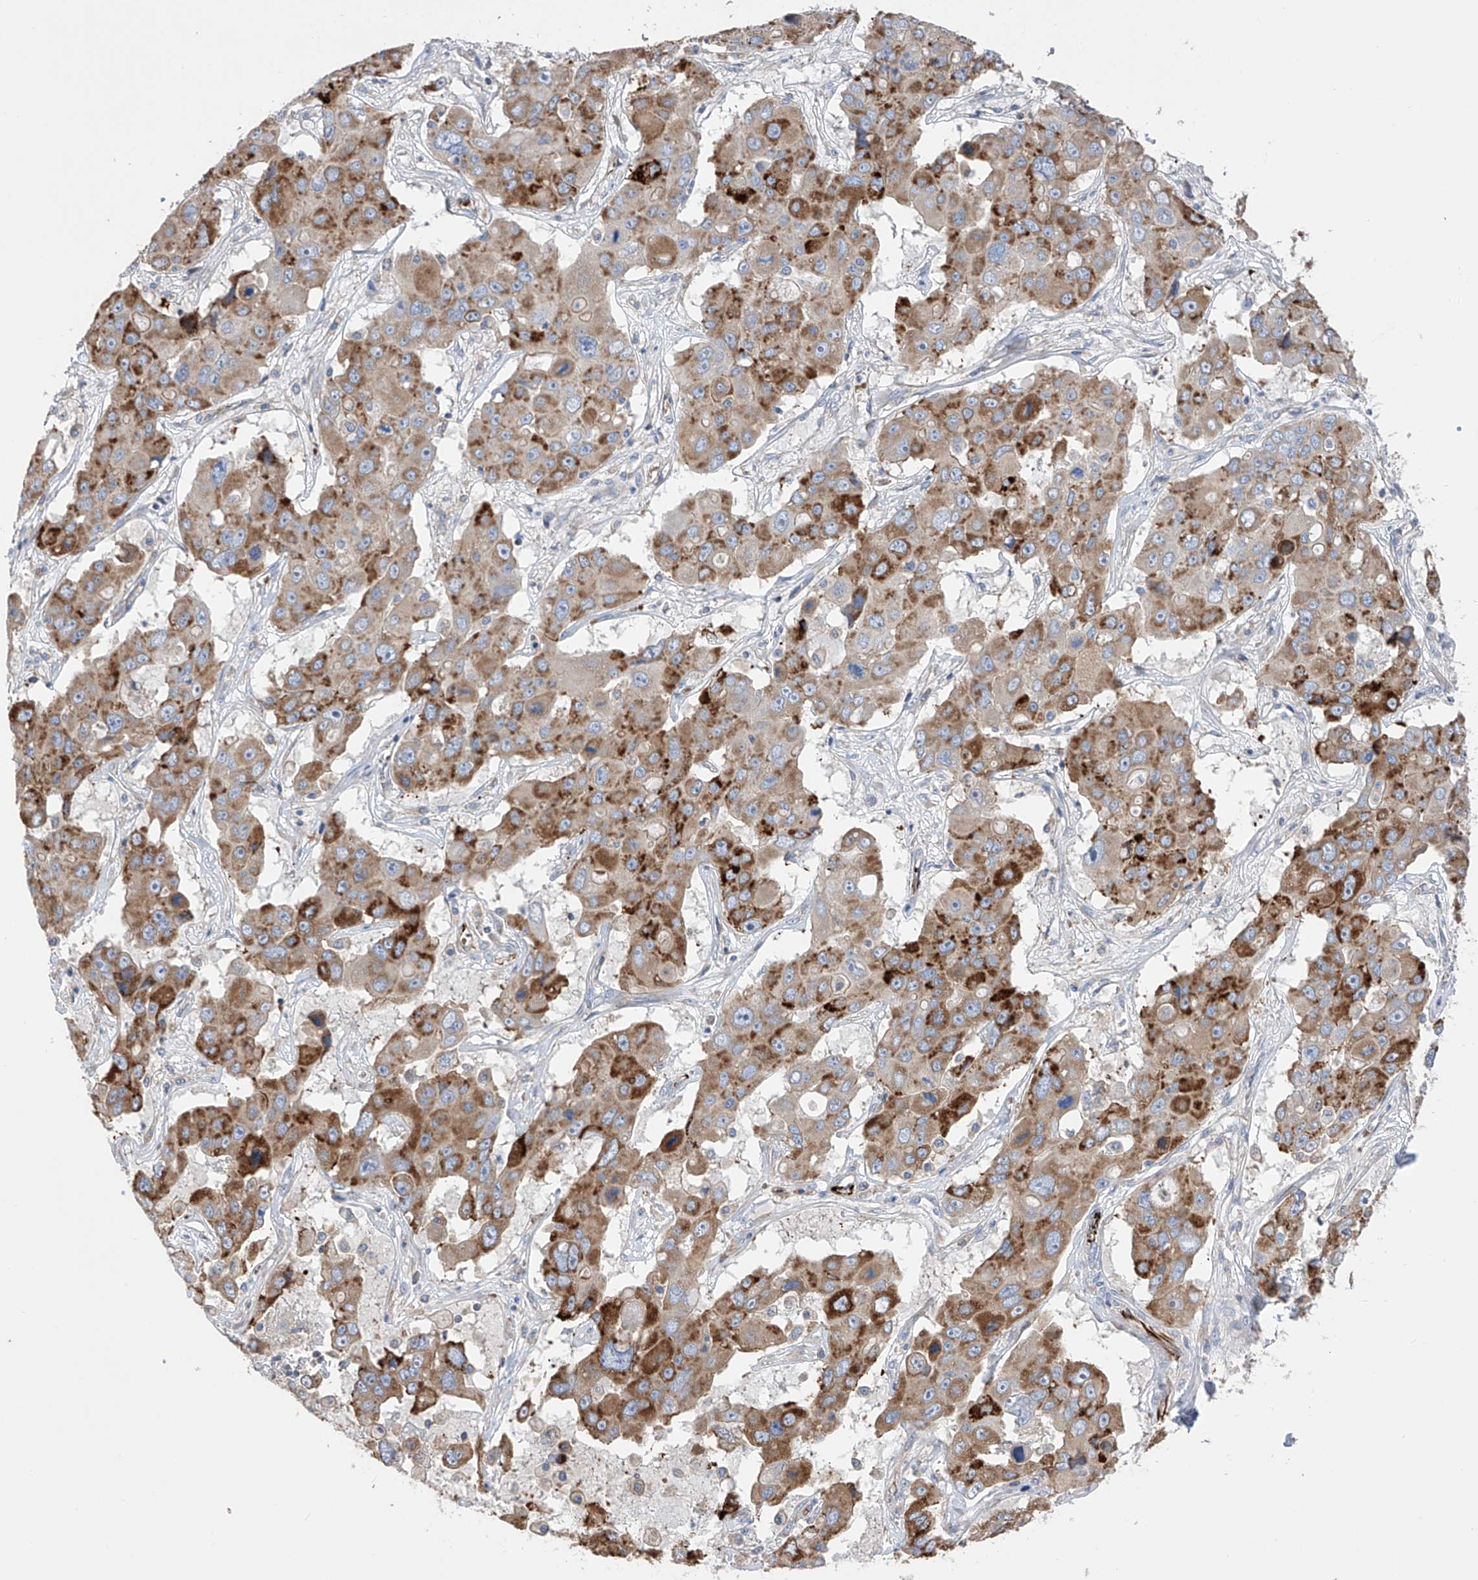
{"staining": {"intensity": "strong", "quantity": "<25%", "location": "cytoplasmic/membranous"}, "tissue": "liver cancer", "cell_type": "Tumor cells", "image_type": "cancer", "snomed": [{"axis": "morphology", "description": "Cholangiocarcinoma"}, {"axis": "topography", "description": "Liver"}], "caption": "A brown stain shows strong cytoplasmic/membranous positivity of a protein in human cholangiocarcinoma (liver) tumor cells. The staining is performed using DAB (3,3'-diaminobenzidine) brown chromogen to label protein expression. The nuclei are counter-stained blue using hematoxylin.", "gene": "NFATC4", "patient": {"sex": "male", "age": 67}}